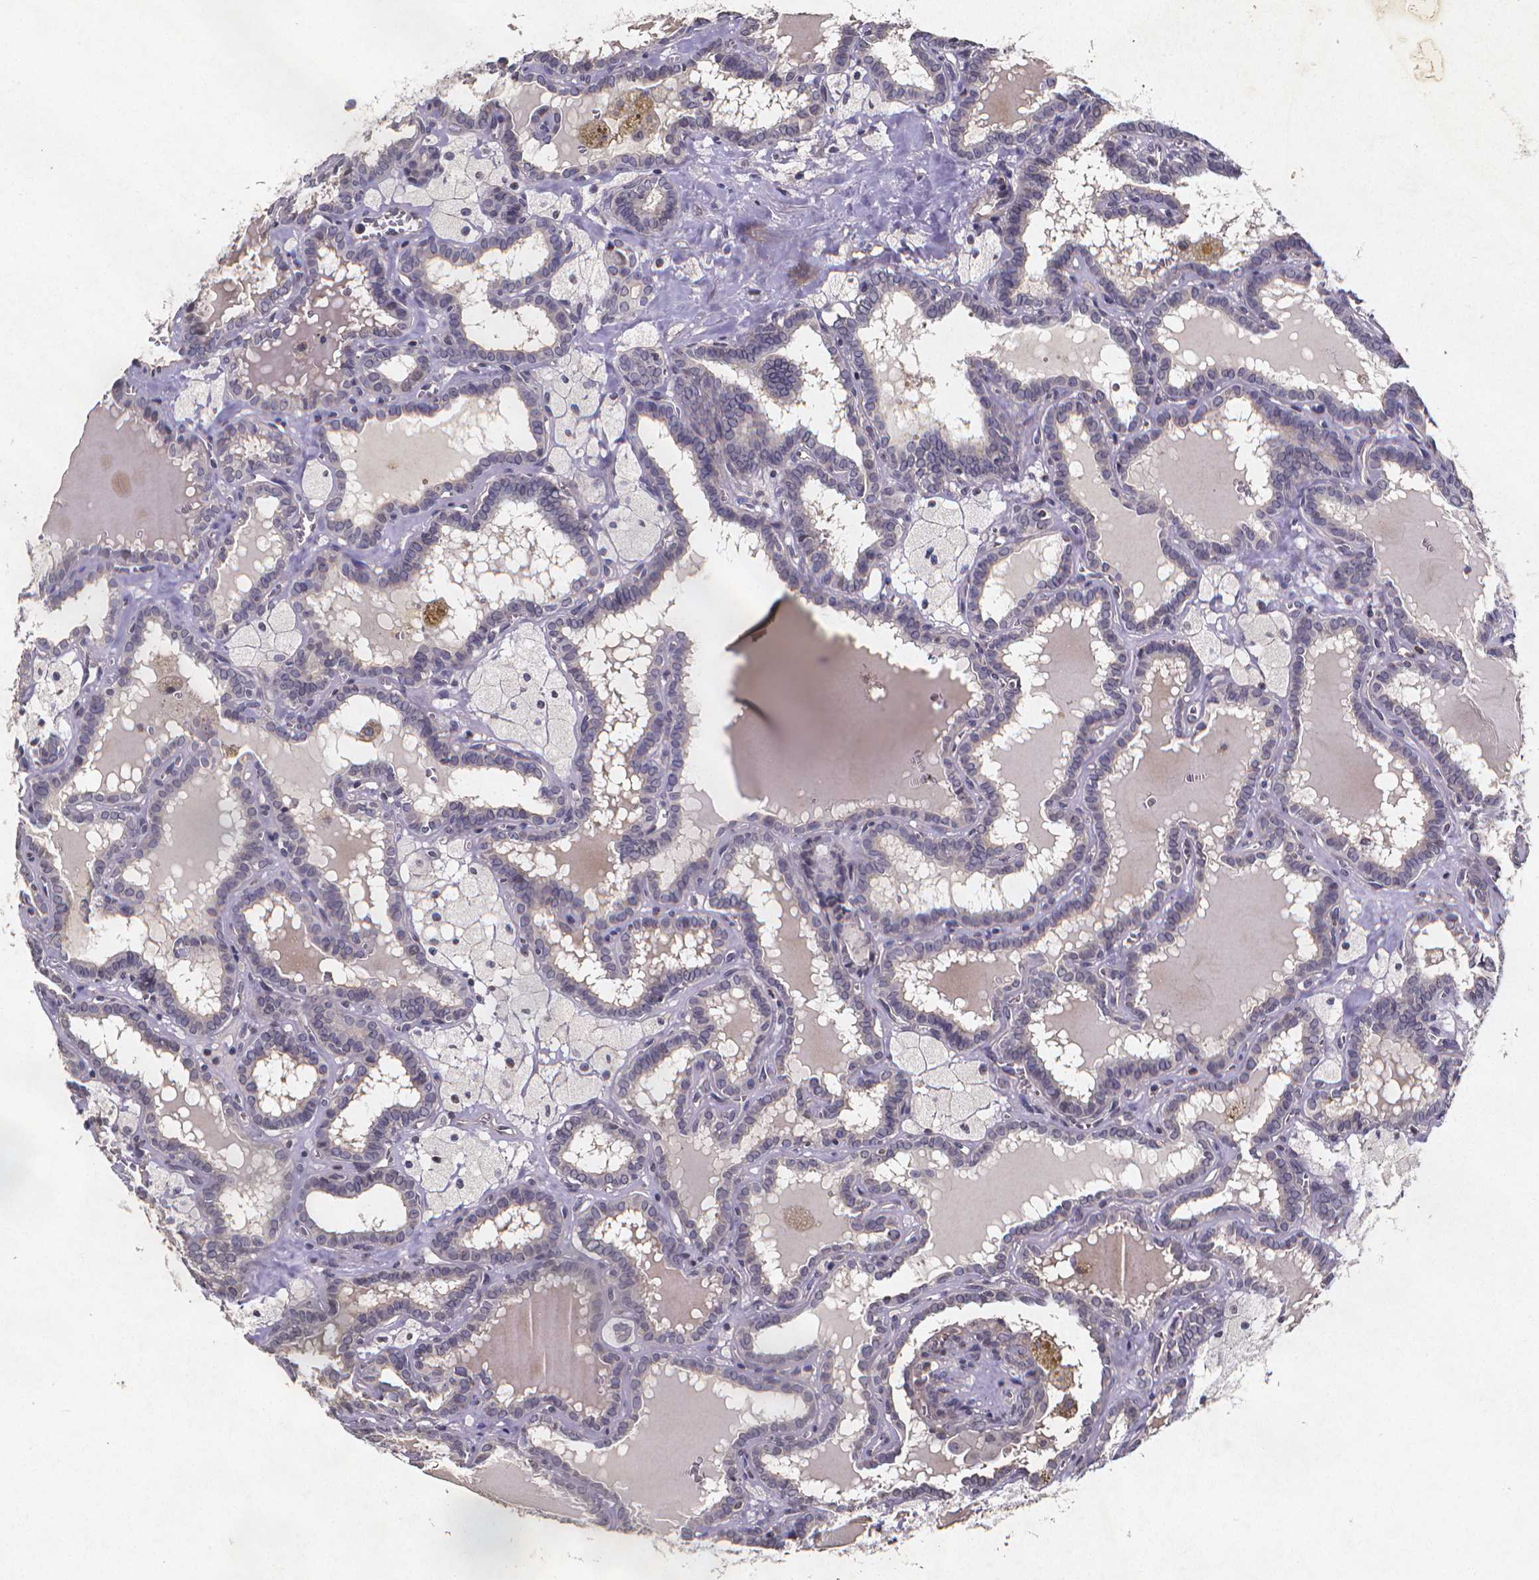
{"staining": {"intensity": "negative", "quantity": "none", "location": "none"}, "tissue": "thyroid cancer", "cell_type": "Tumor cells", "image_type": "cancer", "snomed": [{"axis": "morphology", "description": "Papillary adenocarcinoma, NOS"}, {"axis": "topography", "description": "Thyroid gland"}], "caption": "Immunohistochemistry of thyroid cancer (papillary adenocarcinoma) displays no expression in tumor cells. (DAB immunohistochemistry (IHC) visualized using brightfield microscopy, high magnification).", "gene": "TP73", "patient": {"sex": "female", "age": 39}}